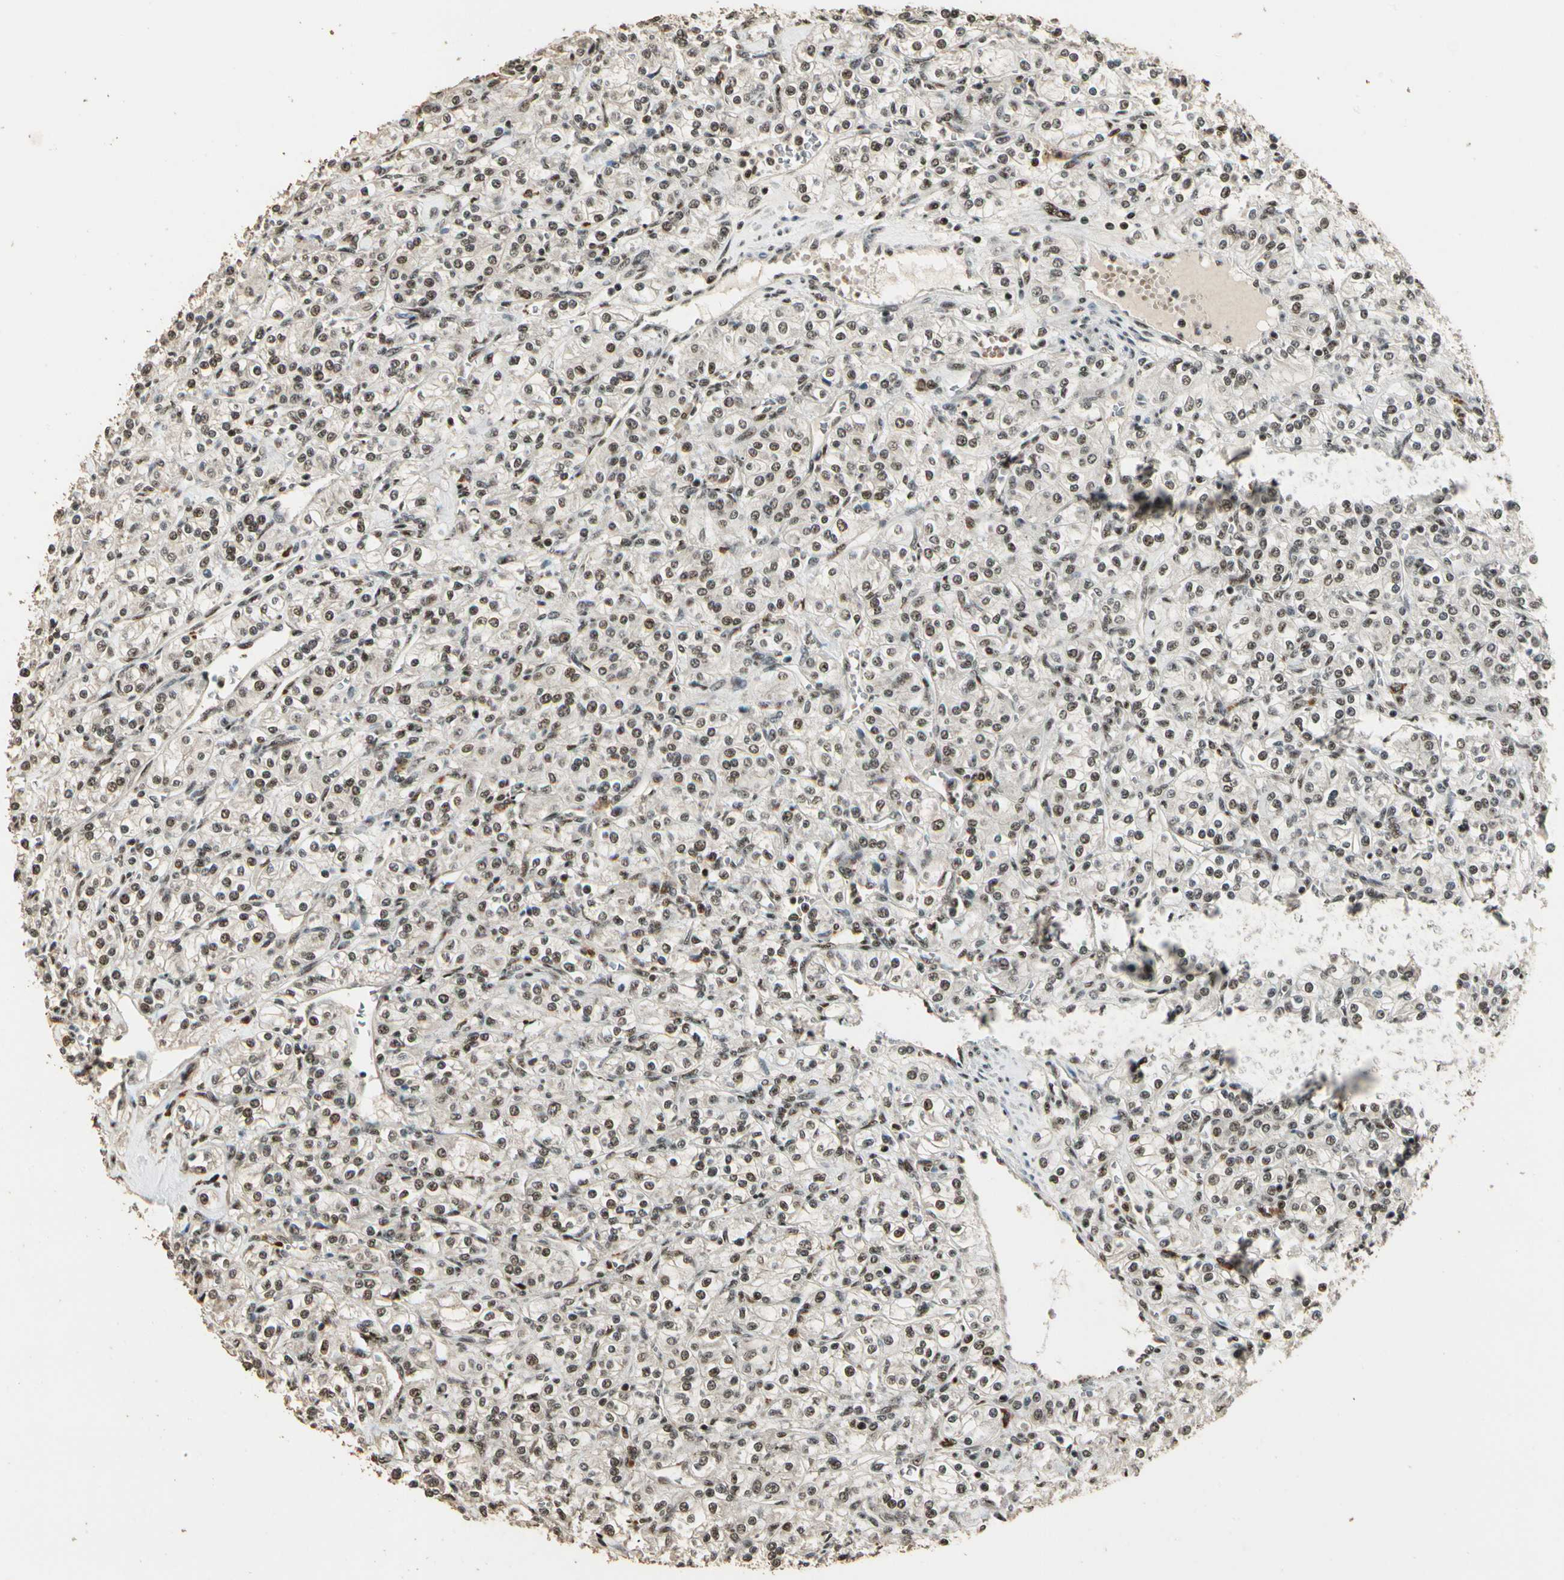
{"staining": {"intensity": "moderate", "quantity": ">75%", "location": "nuclear"}, "tissue": "renal cancer", "cell_type": "Tumor cells", "image_type": "cancer", "snomed": [{"axis": "morphology", "description": "Adenocarcinoma, NOS"}, {"axis": "topography", "description": "Kidney"}], "caption": "A high-resolution photomicrograph shows immunohistochemistry staining of renal cancer (adenocarcinoma), which shows moderate nuclear staining in about >75% of tumor cells.", "gene": "RBM25", "patient": {"sex": "male", "age": 77}}